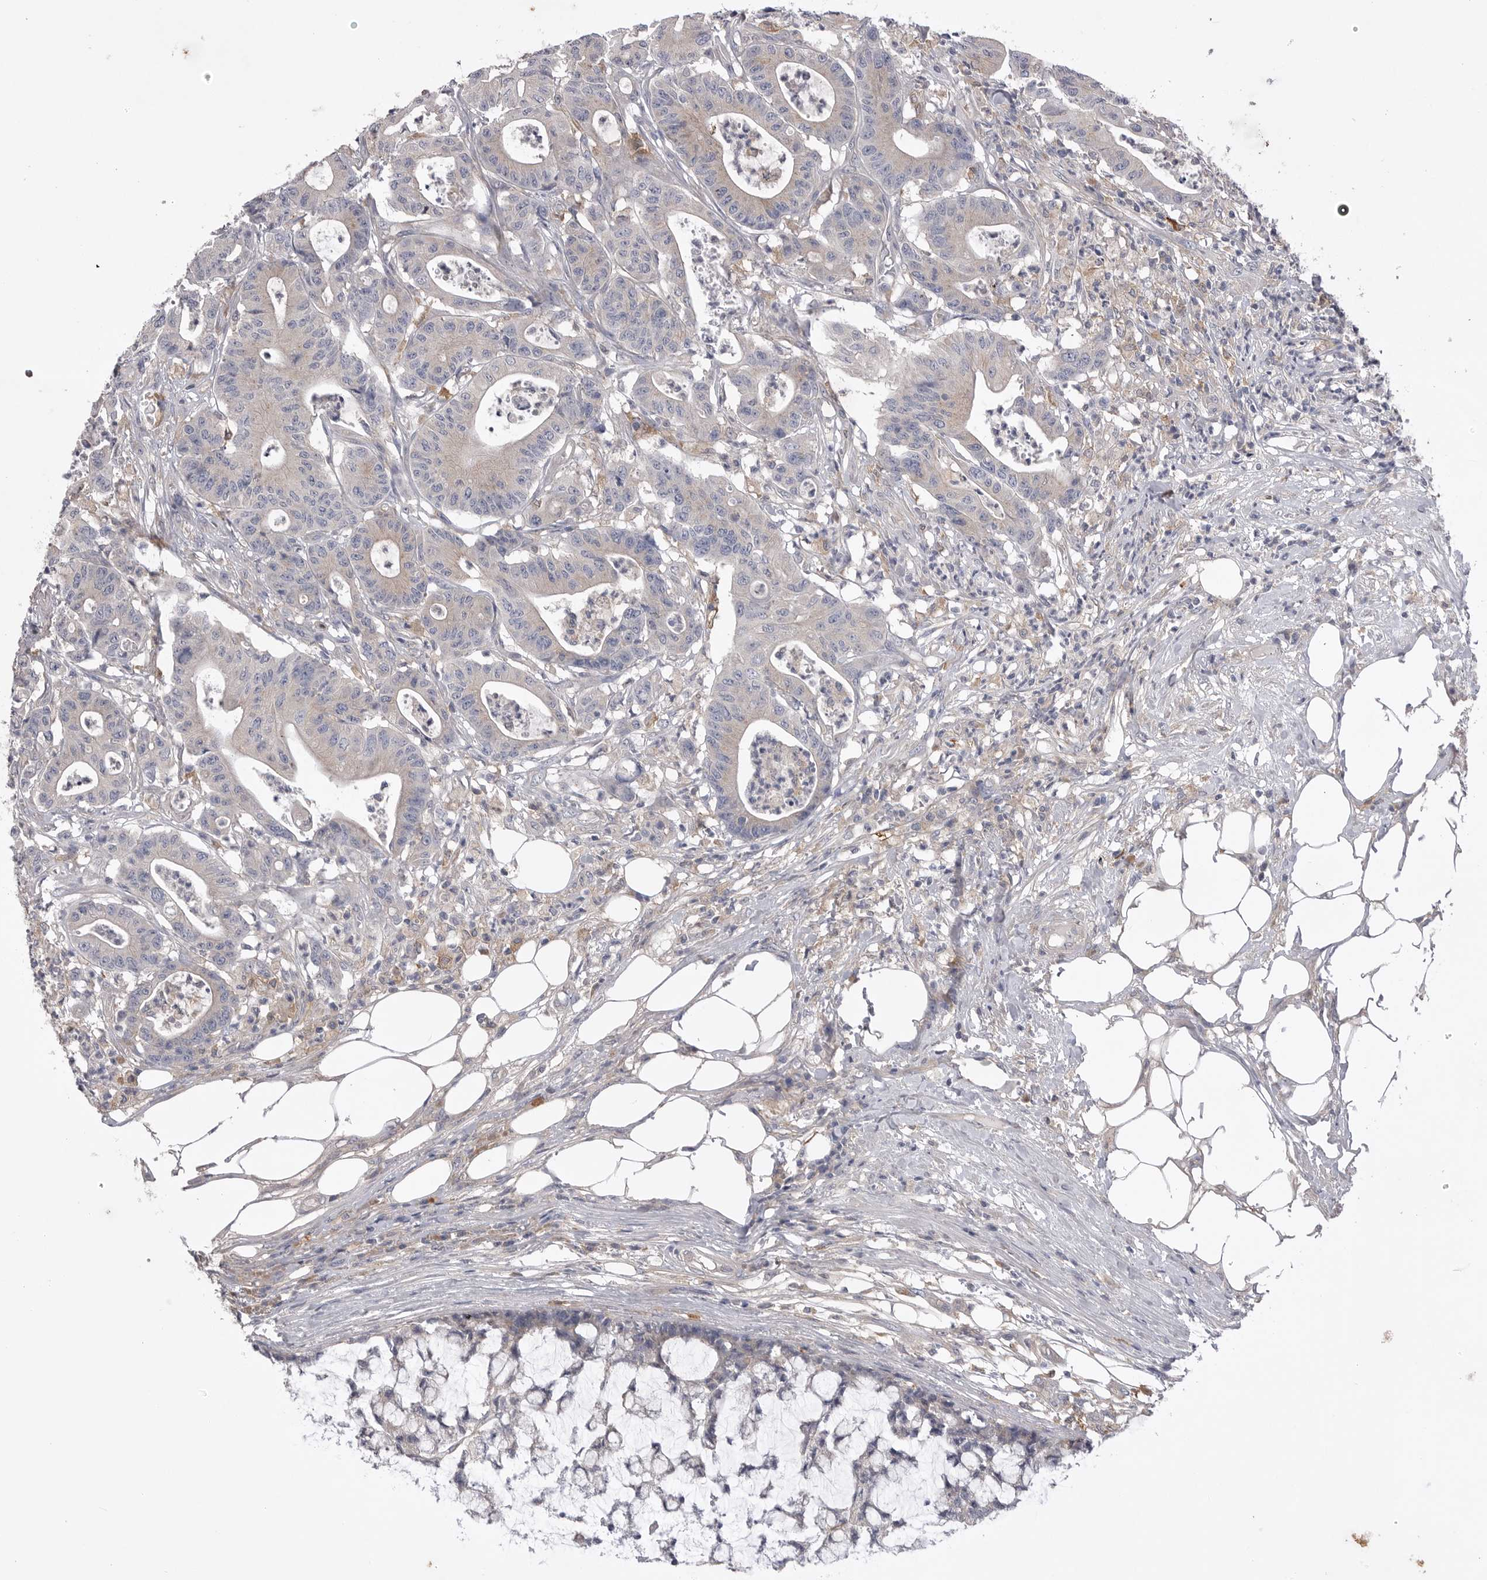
{"staining": {"intensity": "weak", "quantity": "25%-75%", "location": "cytoplasmic/membranous"}, "tissue": "colorectal cancer", "cell_type": "Tumor cells", "image_type": "cancer", "snomed": [{"axis": "morphology", "description": "Adenocarcinoma, NOS"}, {"axis": "topography", "description": "Colon"}], "caption": "This micrograph displays IHC staining of colorectal cancer (adenocarcinoma), with low weak cytoplasmic/membranous expression in approximately 25%-75% of tumor cells.", "gene": "VAC14", "patient": {"sex": "female", "age": 84}}